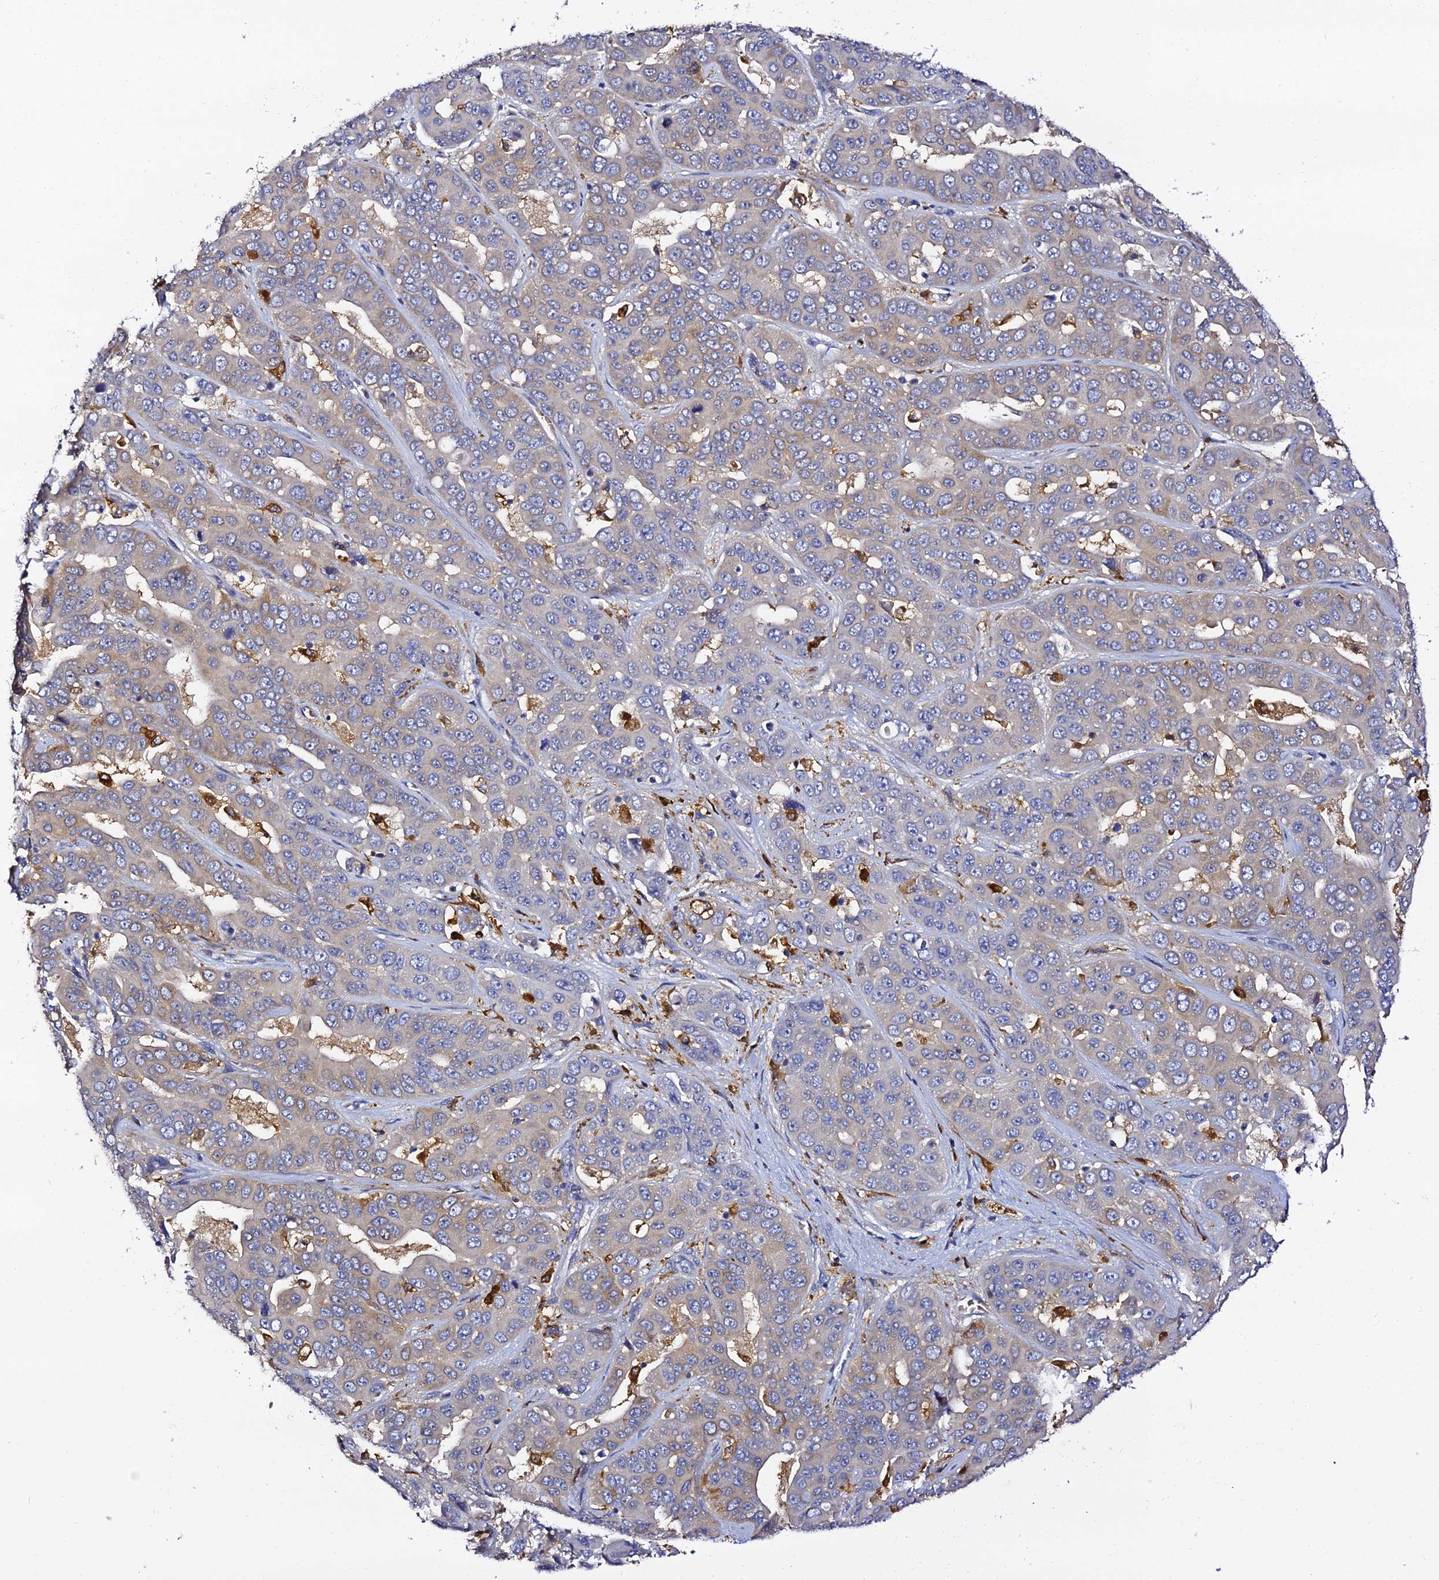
{"staining": {"intensity": "weak", "quantity": "<25%", "location": "cytoplasmic/membranous"}, "tissue": "liver cancer", "cell_type": "Tumor cells", "image_type": "cancer", "snomed": [{"axis": "morphology", "description": "Cholangiocarcinoma"}, {"axis": "topography", "description": "Liver"}], "caption": "IHC micrograph of liver cholangiocarcinoma stained for a protein (brown), which shows no expression in tumor cells.", "gene": "IL4I1", "patient": {"sex": "female", "age": 52}}